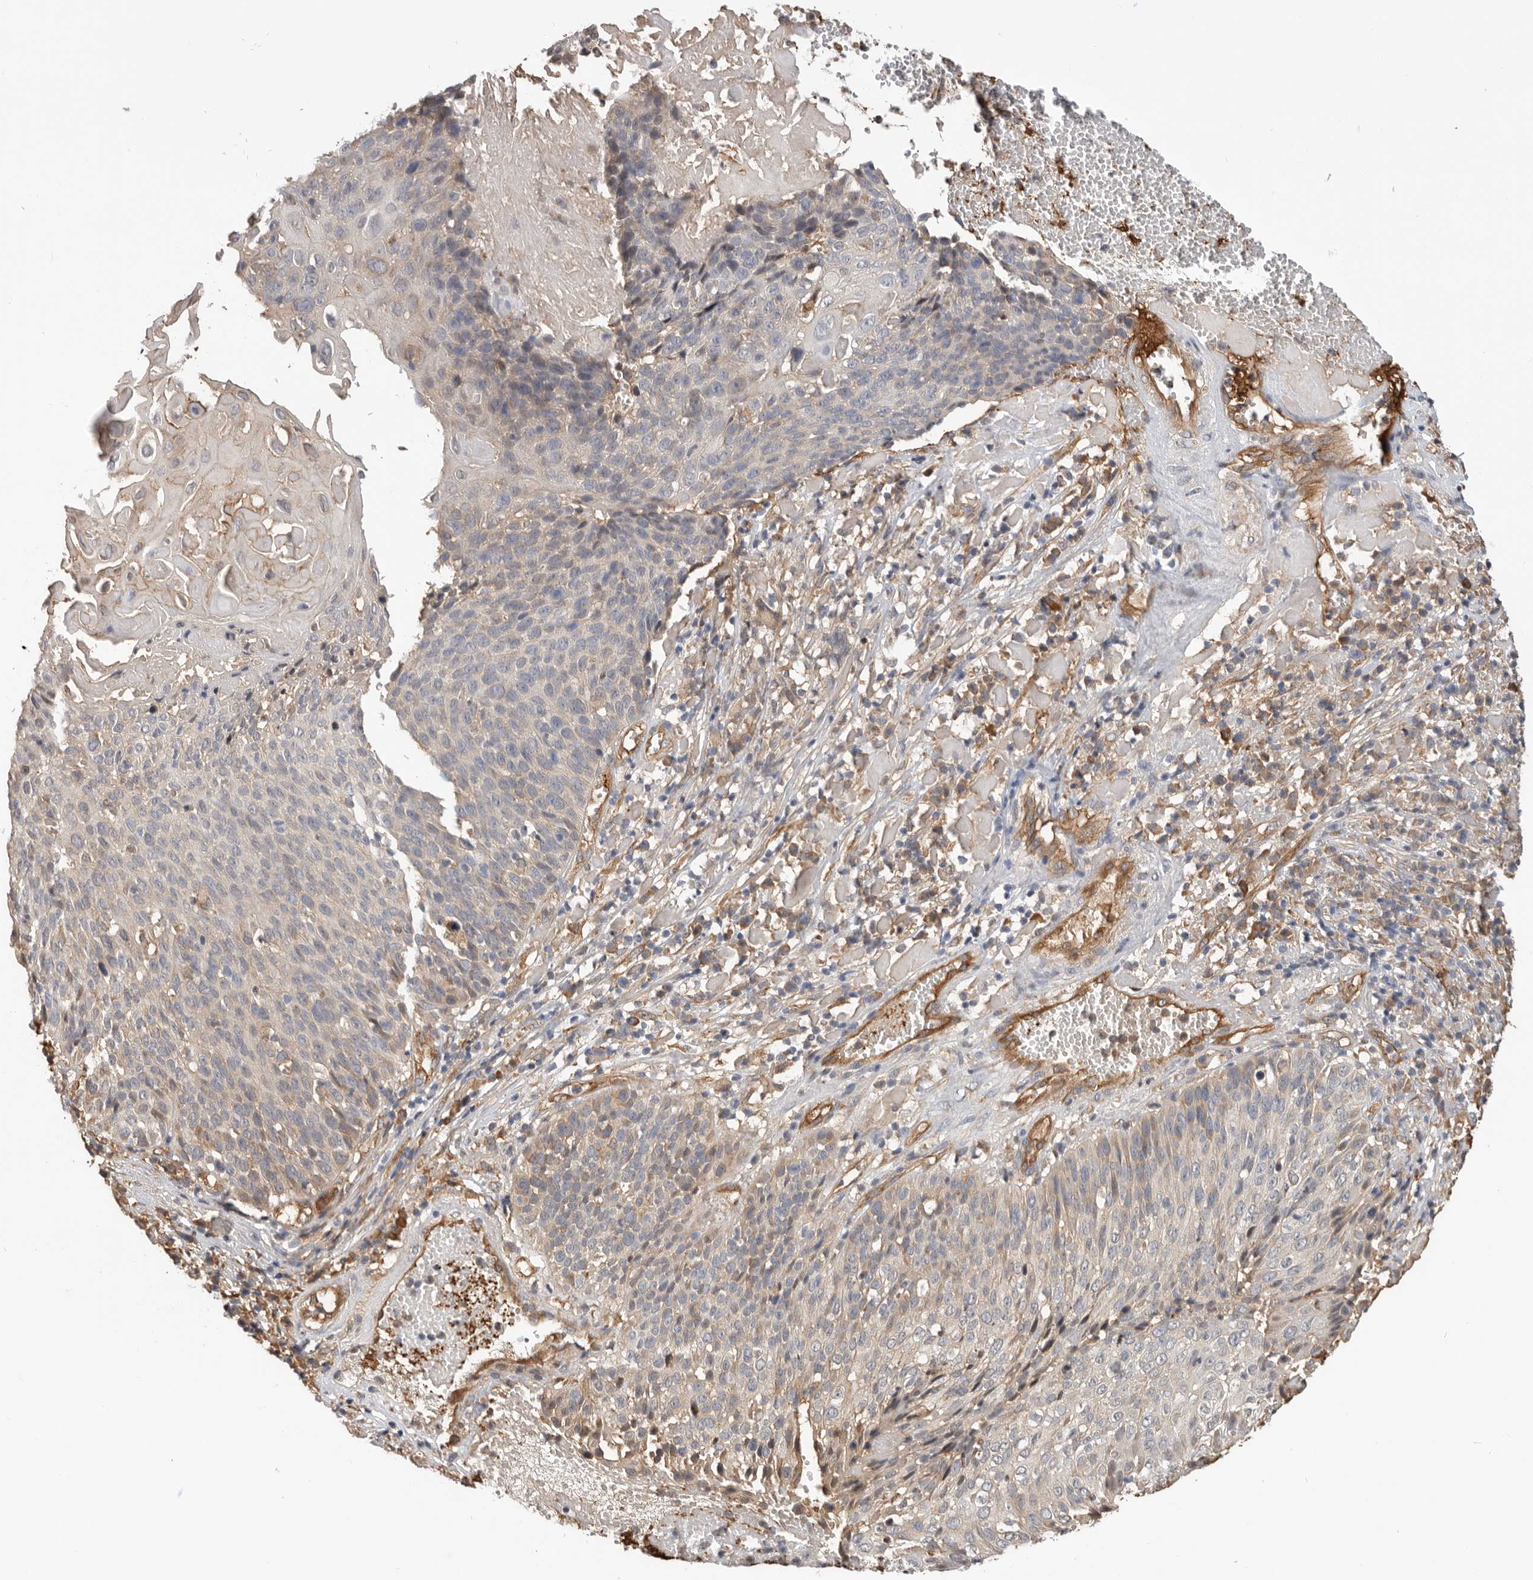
{"staining": {"intensity": "negative", "quantity": "none", "location": "none"}, "tissue": "cervical cancer", "cell_type": "Tumor cells", "image_type": "cancer", "snomed": [{"axis": "morphology", "description": "Squamous cell carcinoma, NOS"}, {"axis": "topography", "description": "Cervix"}], "caption": "Protein analysis of cervical cancer (squamous cell carcinoma) shows no significant expression in tumor cells.", "gene": "CDC42BPB", "patient": {"sex": "female", "age": 74}}